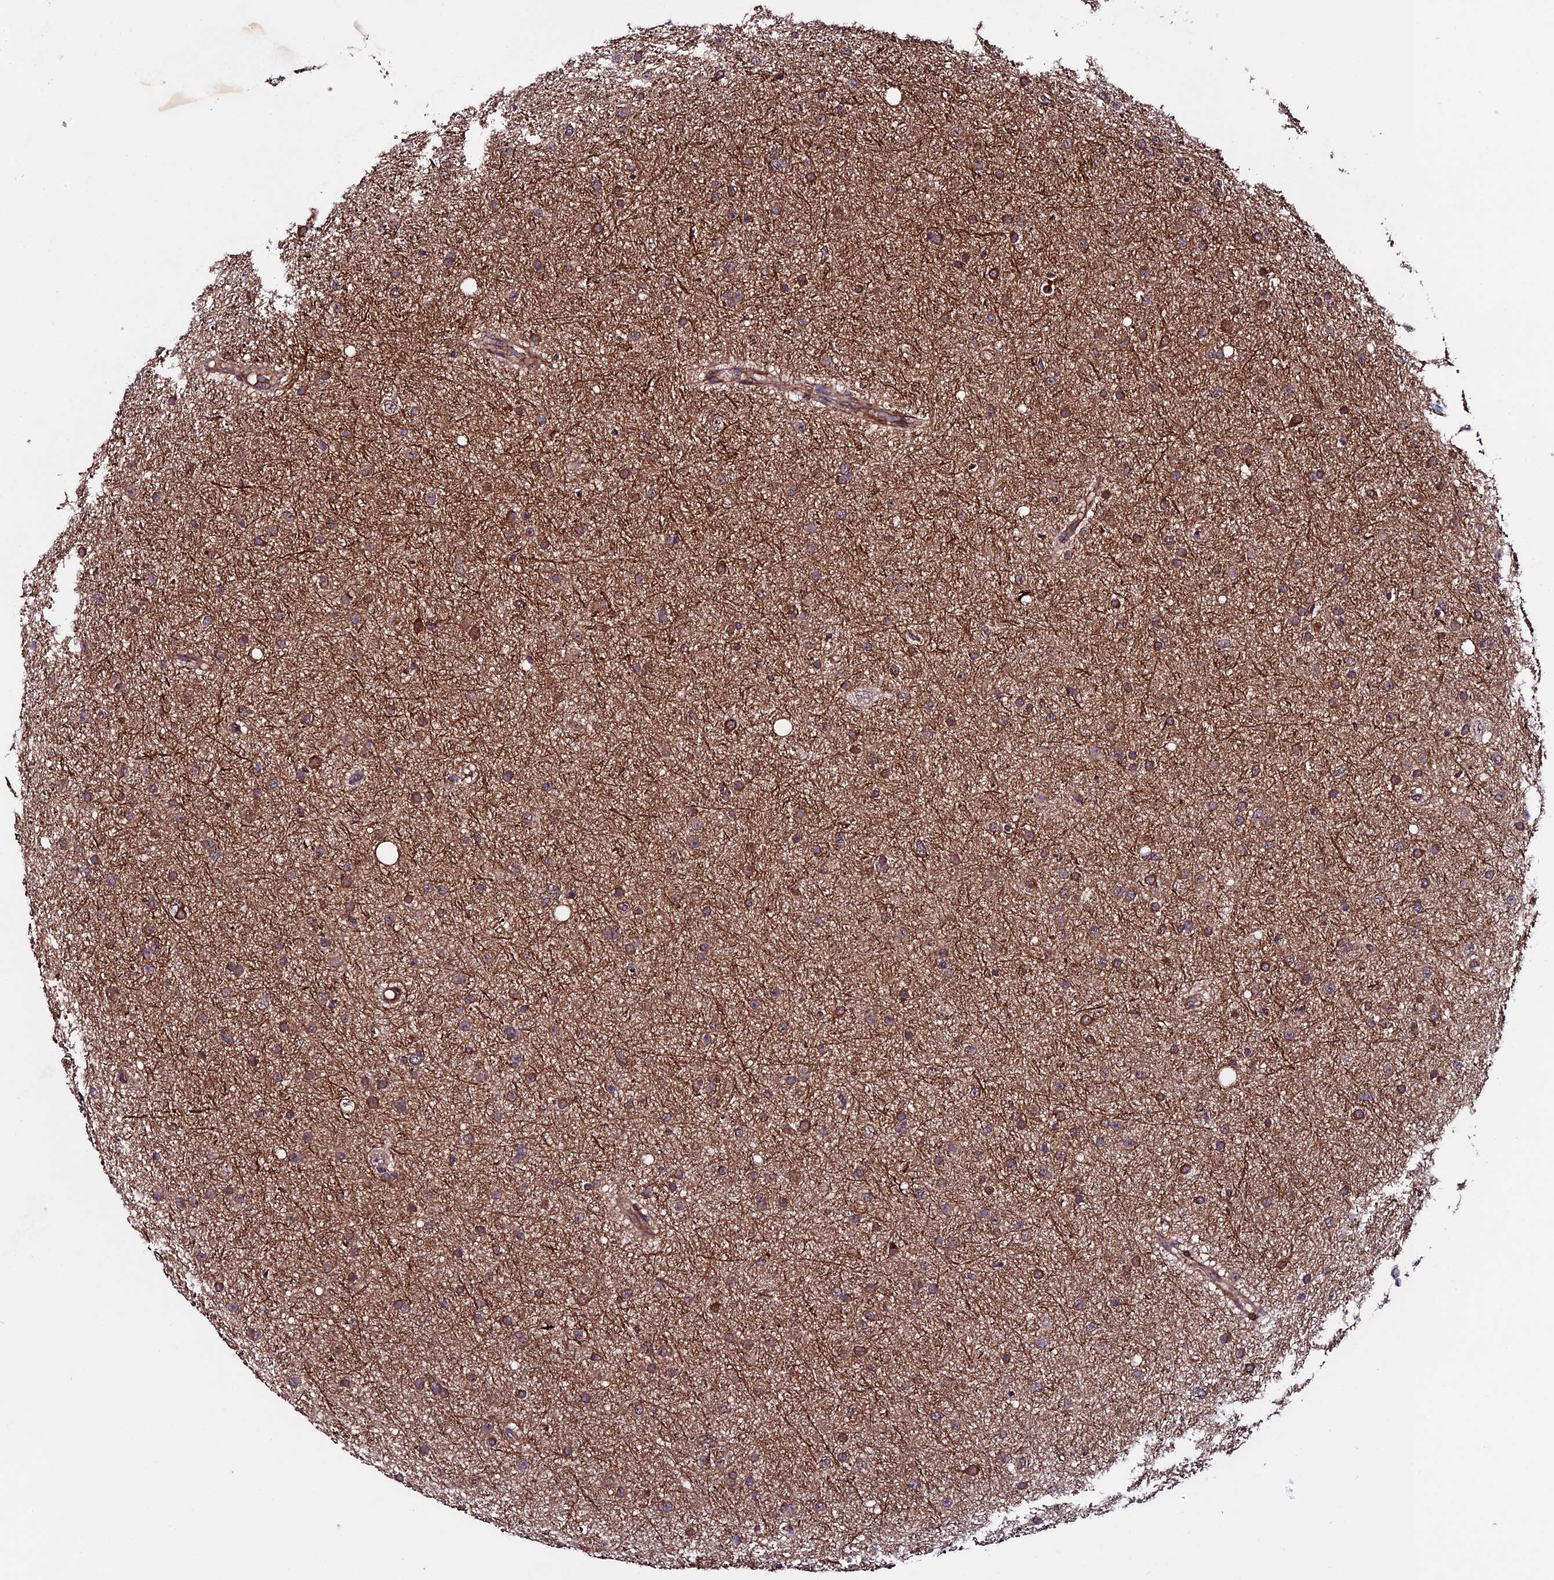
{"staining": {"intensity": "weak", "quantity": ">75%", "location": "nuclear"}, "tissue": "glioma", "cell_type": "Tumor cells", "image_type": "cancer", "snomed": [{"axis": "morphology", "description": "Glioma, malignant, Low grade"}, {"axis": "topography", "description": "Cerebral cortex"}], "caption": "Immunohistochemical staining of glioma displays weak nuclear protein positivity in about >75% of tumor cells. (Stains: DAB in brown, nuclei in blue, Microscopy: brightfield microscopy at high magnification).", "gene": "SIPA1L3", "patient": {"sex": "female", "age": 39}}